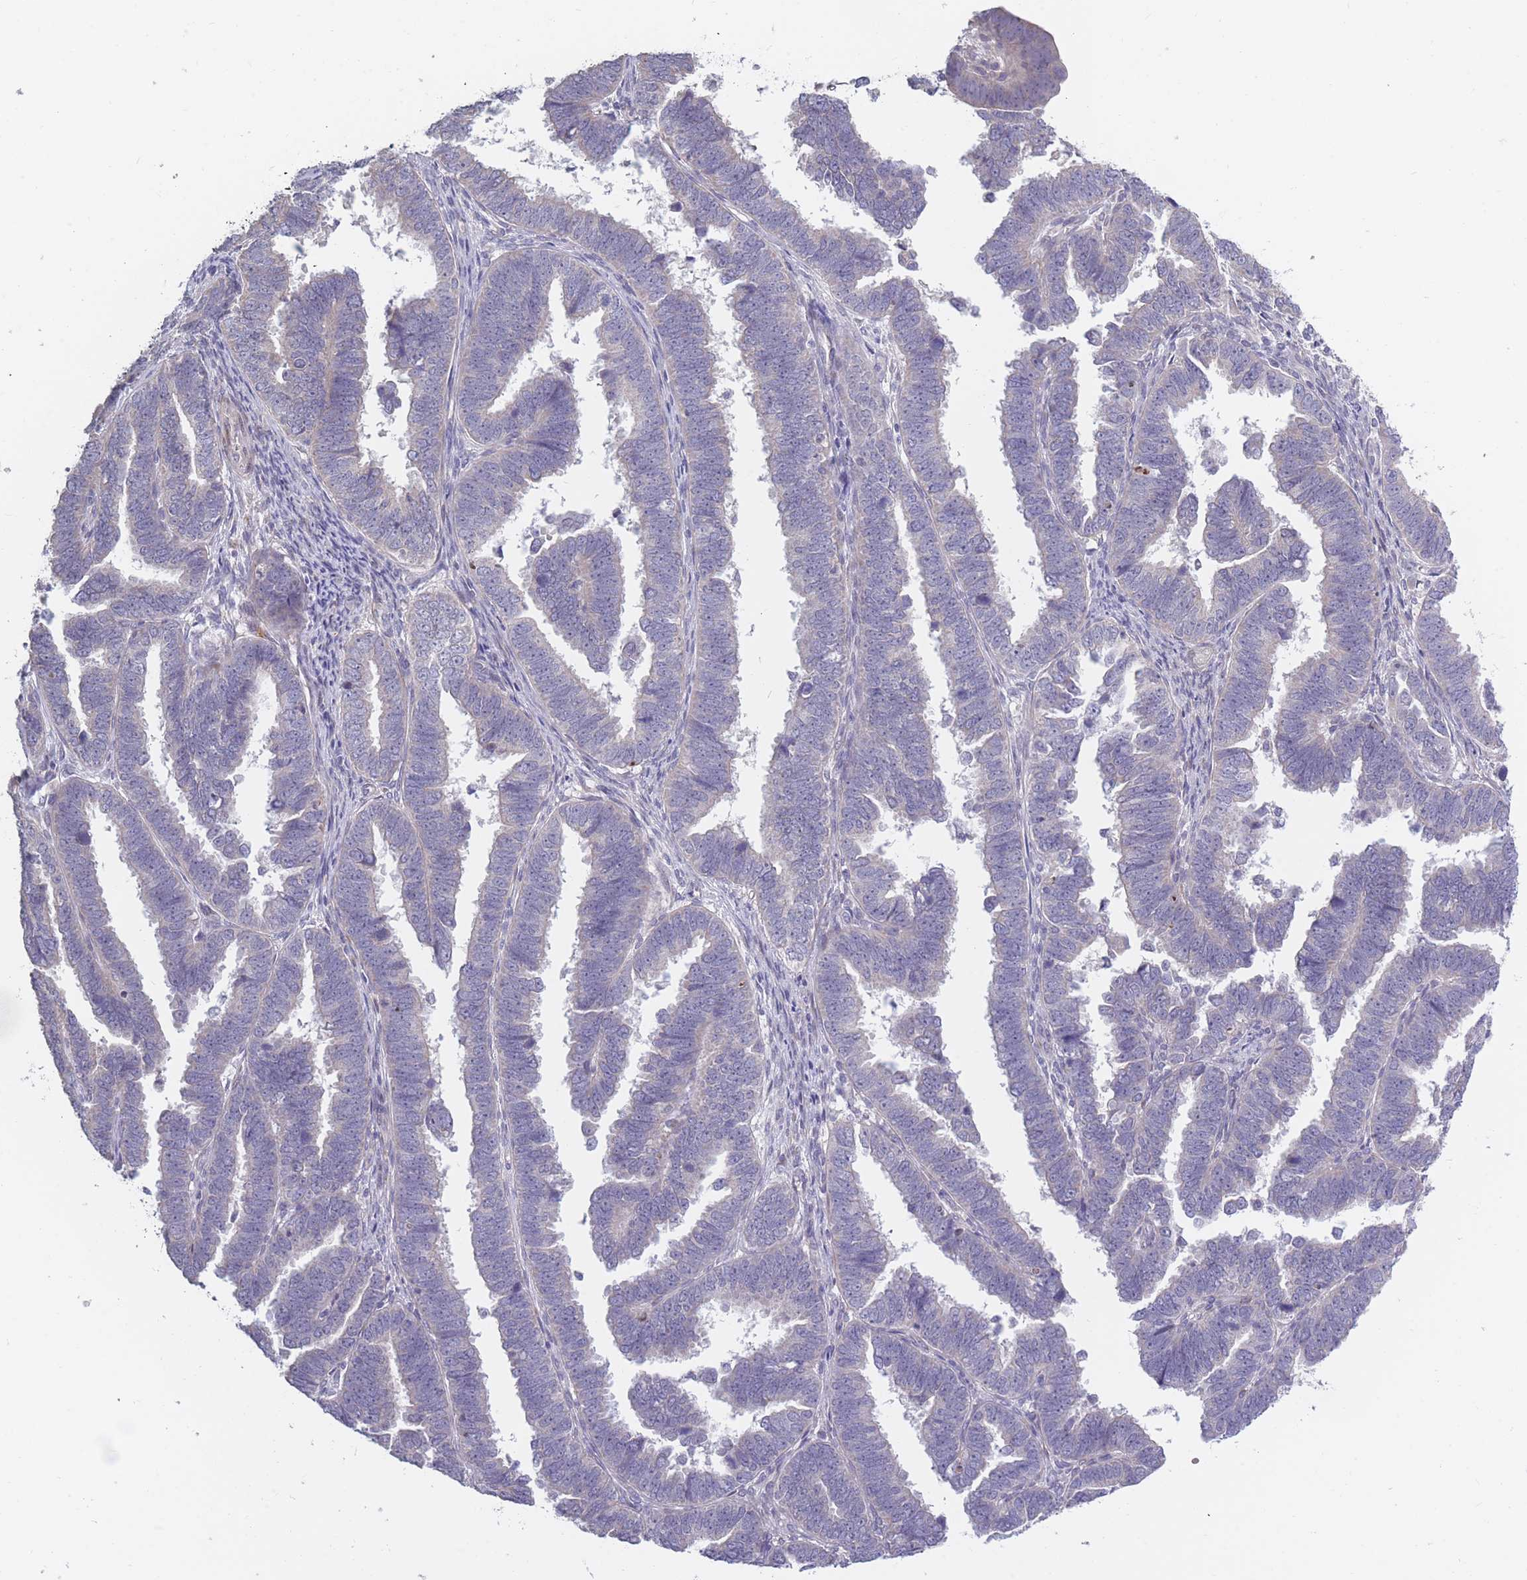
{"staining": {"intensity": "negative", "quantity": "none", "location": "none"}, "tissue": "endometrial cancer", "cell_type": "Tumor cells", "image_type": "cancer", "snomed": [{"axis": "morphology", "description": "Adenocarcinoma, NOS"}, {"axis": "topography", "description": "Endometrium"}], "caption": "A micrograph of endometrial cancer (adenocarcinoma) stained for a protein reveals no brown staining in tumor cells.", "gene": "CCNQ", "patient": {"sex": "female", "age": 75}}